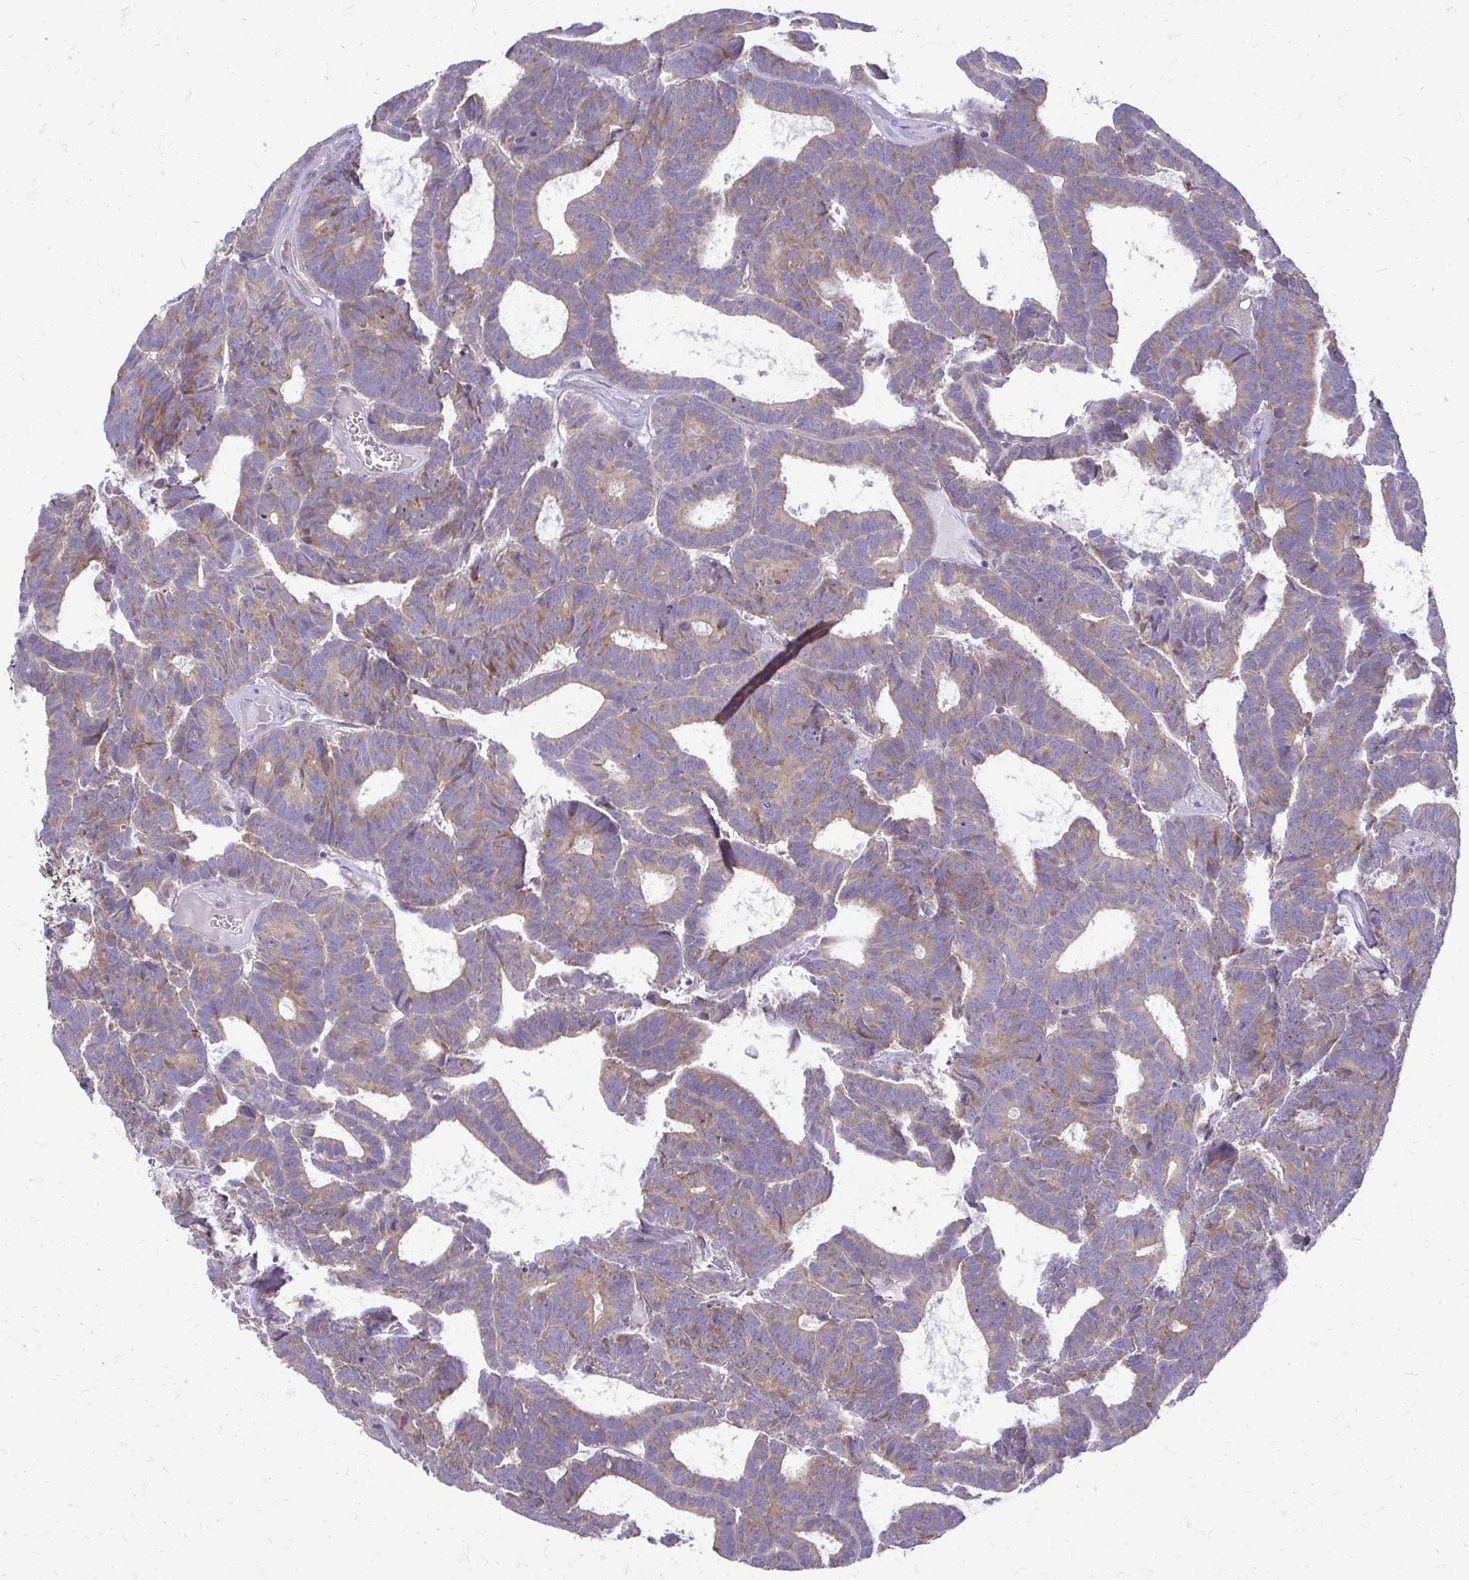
{"staining": {"intensity": "moderate", "quantity": ">75%", "location": "cytoplasmic/membranous"}, "tissue": "head and neck cancer", "cell_type": "Tumor cells", "image_type": "cancer", "snomed": [{"axis": "morphology", "description": "Adenocarcinoma, NOS"}, {"axis": "topography", "description": "Head-Neck"}], "caption": "Human adenocarcinoma (head and neck) stained with a protein marker demonstrates moderate staining in tumor cells.", "gene": "RPLP2", "patient": {"sex": "female", "age": 81}}